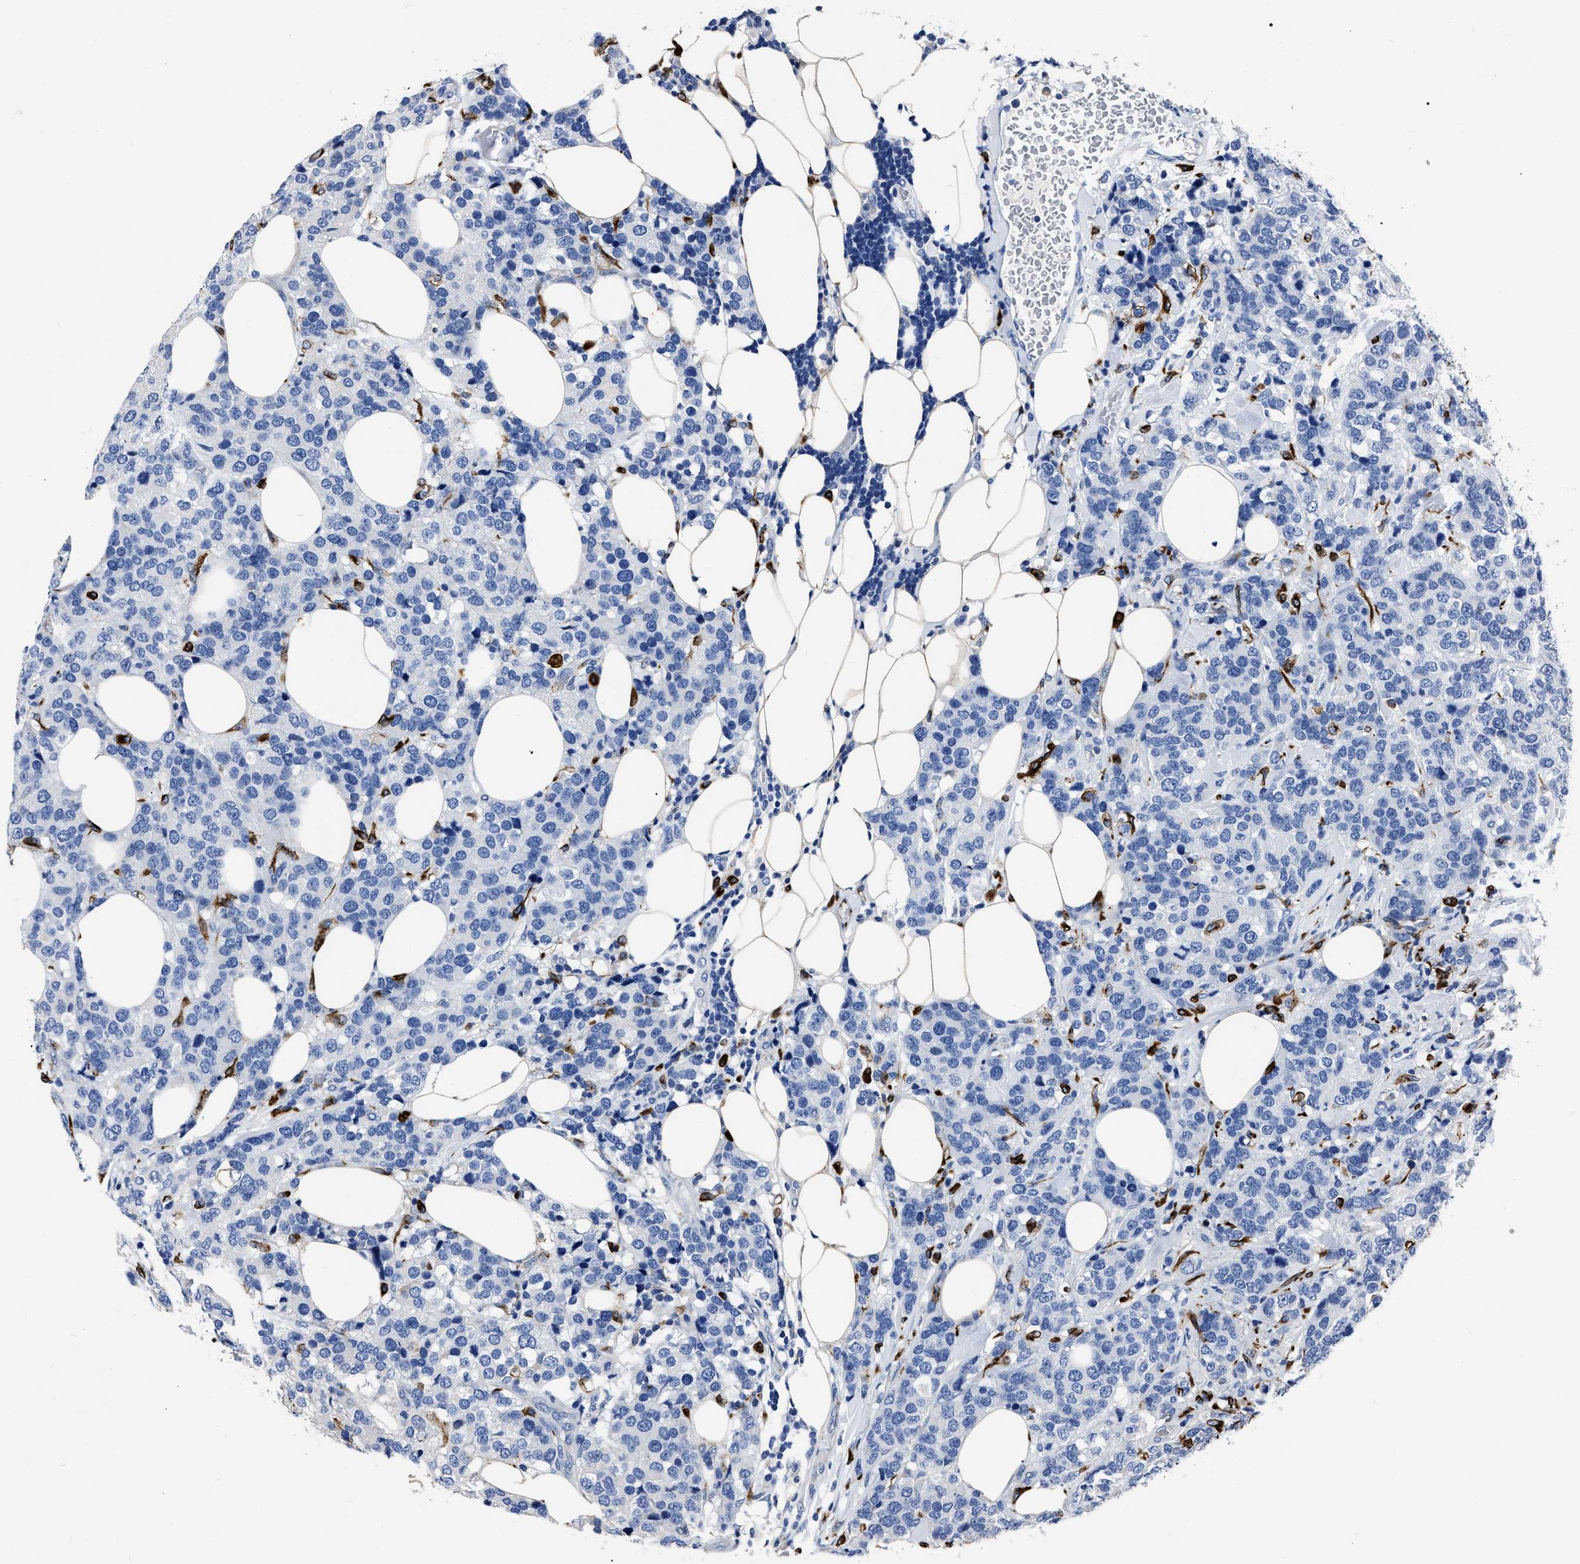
{"staining": {"intensity": "negative", "quantity": "none", "location": "none"}, "tissue": "breast cancer", "cell_type": "Tumor cells", "image_type": "cancer", "snomed": [{"axis": "morphology", "description": "Lobular carcinoma"}, {"axis": "topography", "description": "Breast"}], "caption": "Photomicrograph shows no protein expression in tumor cells of breast cancer tissue.", "gene": "OR10G3", "patient": {"sex": "female", "age": 59}}